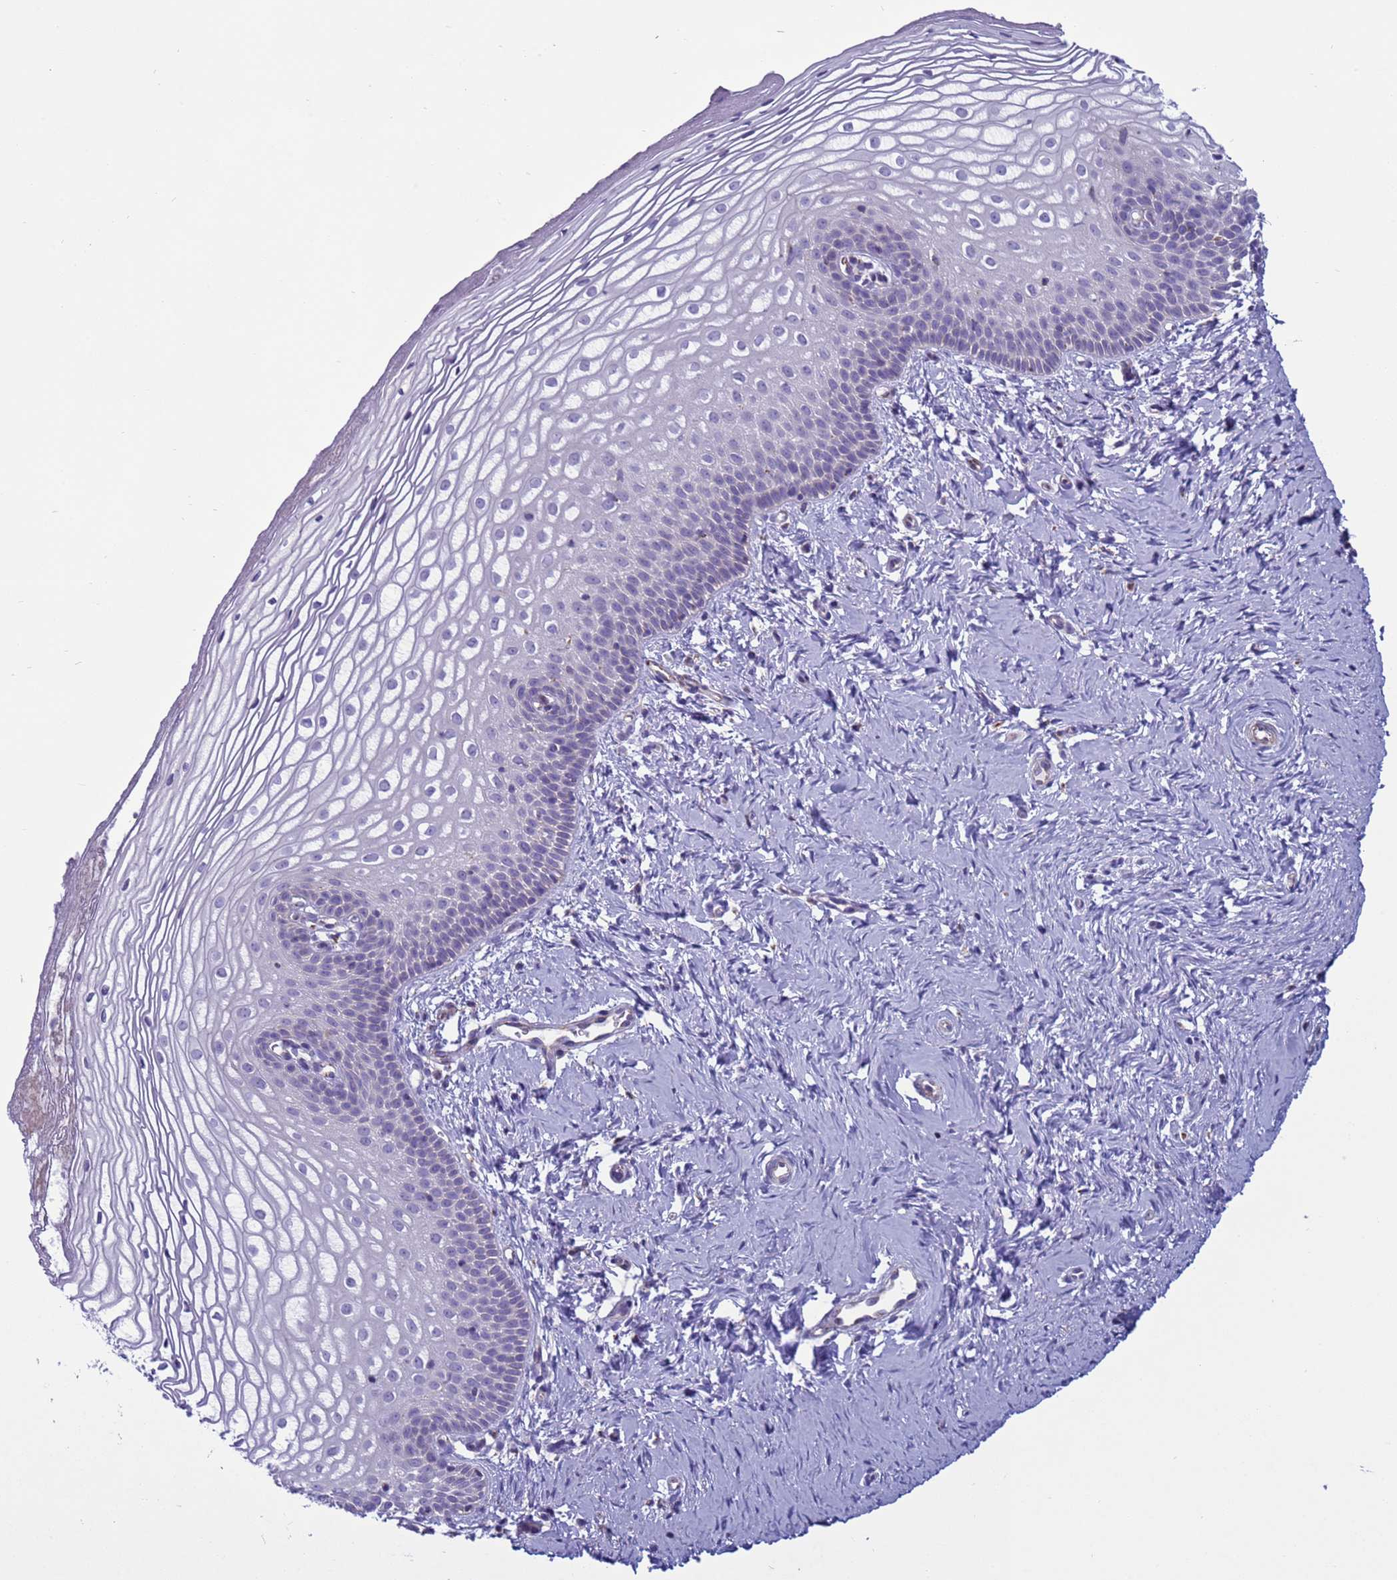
{"staining": {"intensity": "moderate", "quantity": "<25%", "location": "cytoplasmic/membranous"}, "tissue": "vagina", "cell_type": "Squamous epithelial cells", "image_type": "normal", "snomed": [{"axis": "morphology", "description": "Normal tissue, NOS"}, {"axis": "topography", "description": "Vagina"}], "caption": "The histopathology image shows immunohistochemical staining of benign vagina. There is moderate cytoplasmic/membranous positivity is present in about <25% of squamous epithelial cells. The staining was performed using DAB (3,3'-diaminobenzidine) to visualize the protein expression in brown, while the nuclei were stained in blue with hematoxylin (Magnification: 20x).", "gene": "HPCAL1", "patient": {"sex": "female", "age": 56}}